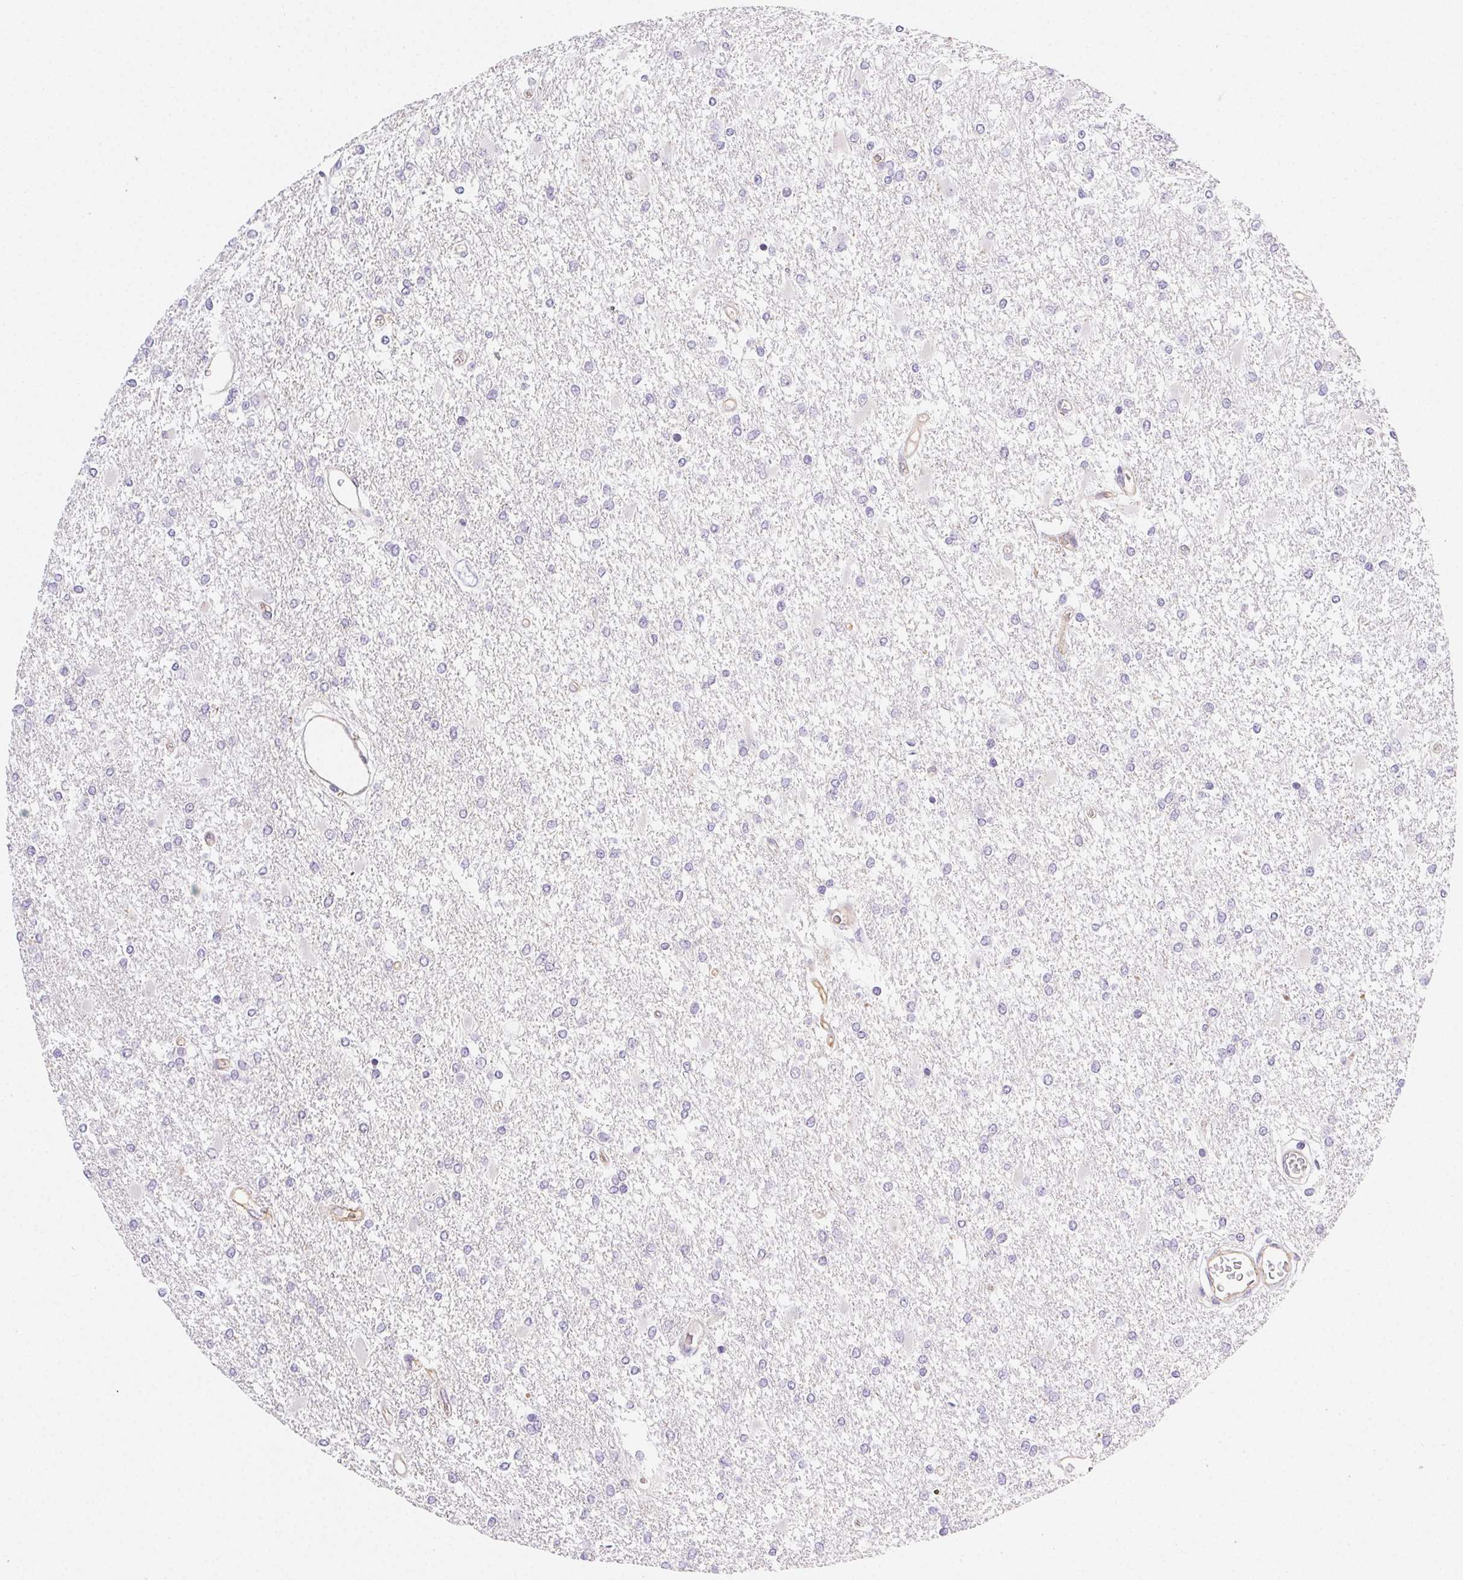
{"staining": {"intensity": "negative", "quantity": "none", "location": "none"}, "tissue": "glioma", "cell_type": "Tumor cells", "image_type": "cancer", "snomed": [{"axis": "morphology", "description": "Glioma, malignant, High grade"}, {"axis": "topography", "description": "Cerebral cortex"}], "caption": "Photomicrograph shows no protein expression in tumor cells of glioma tissue.", "gene": "CSN1S1", "patient": {"sex": "male", "age": 79}}